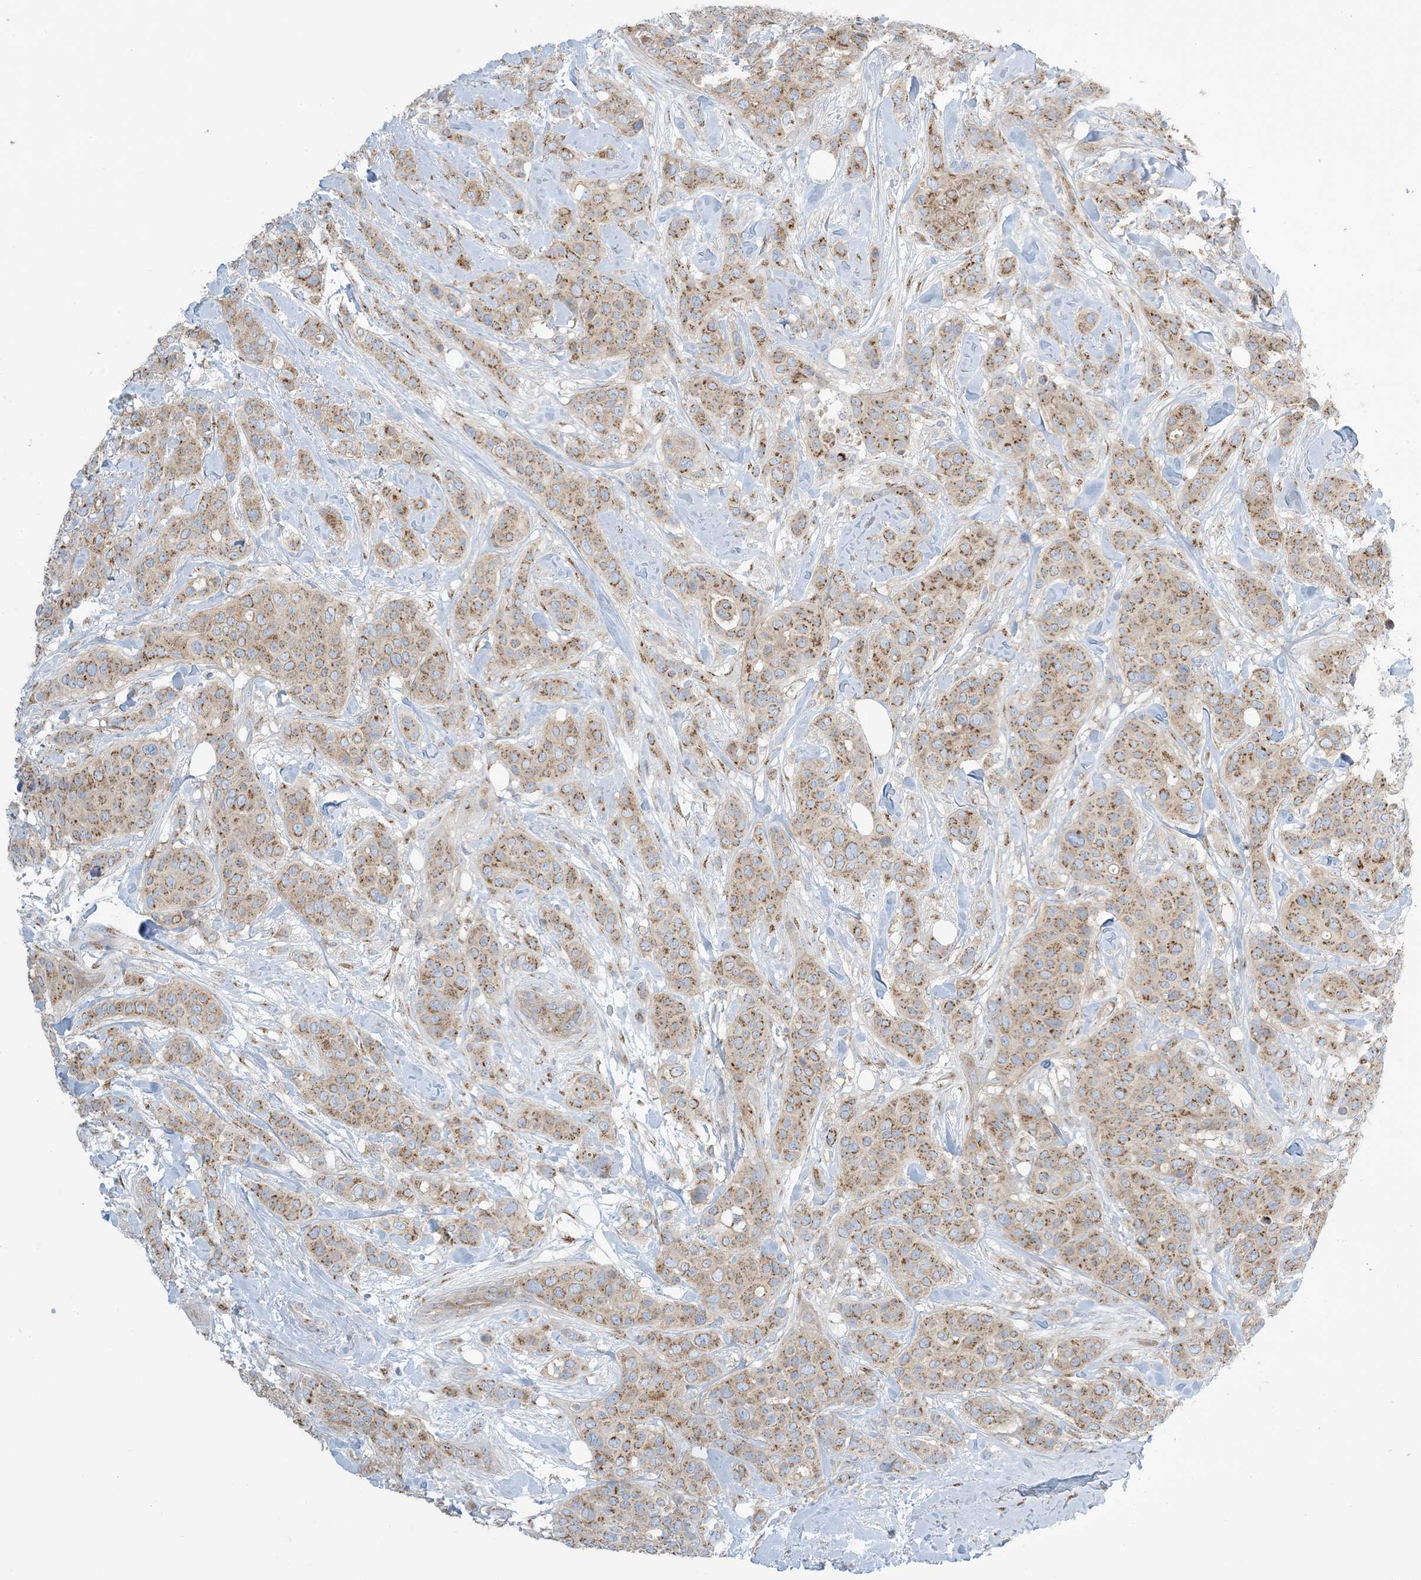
{"staining": {"intensity": "moderate", "quantity": ">75%", "location": "cytoplasmic/membranous"}, "tissue": "breast cancer", "cell_type": "Tumor cells", "image_type": "cancer", "snomed": [{"axis": "morphology", "description": "Lobular carcinoma"}, {"axis": "topography", "description": "Breast"}], "caption": "Immunohistochemical staining of human breast cancer exhibits medium levels of moderate cytoplasmic/membranous staining in approximately >75% of tumor cells.", "gene": "AFTPH", "patient": {"sex": "female", "age": 51}}